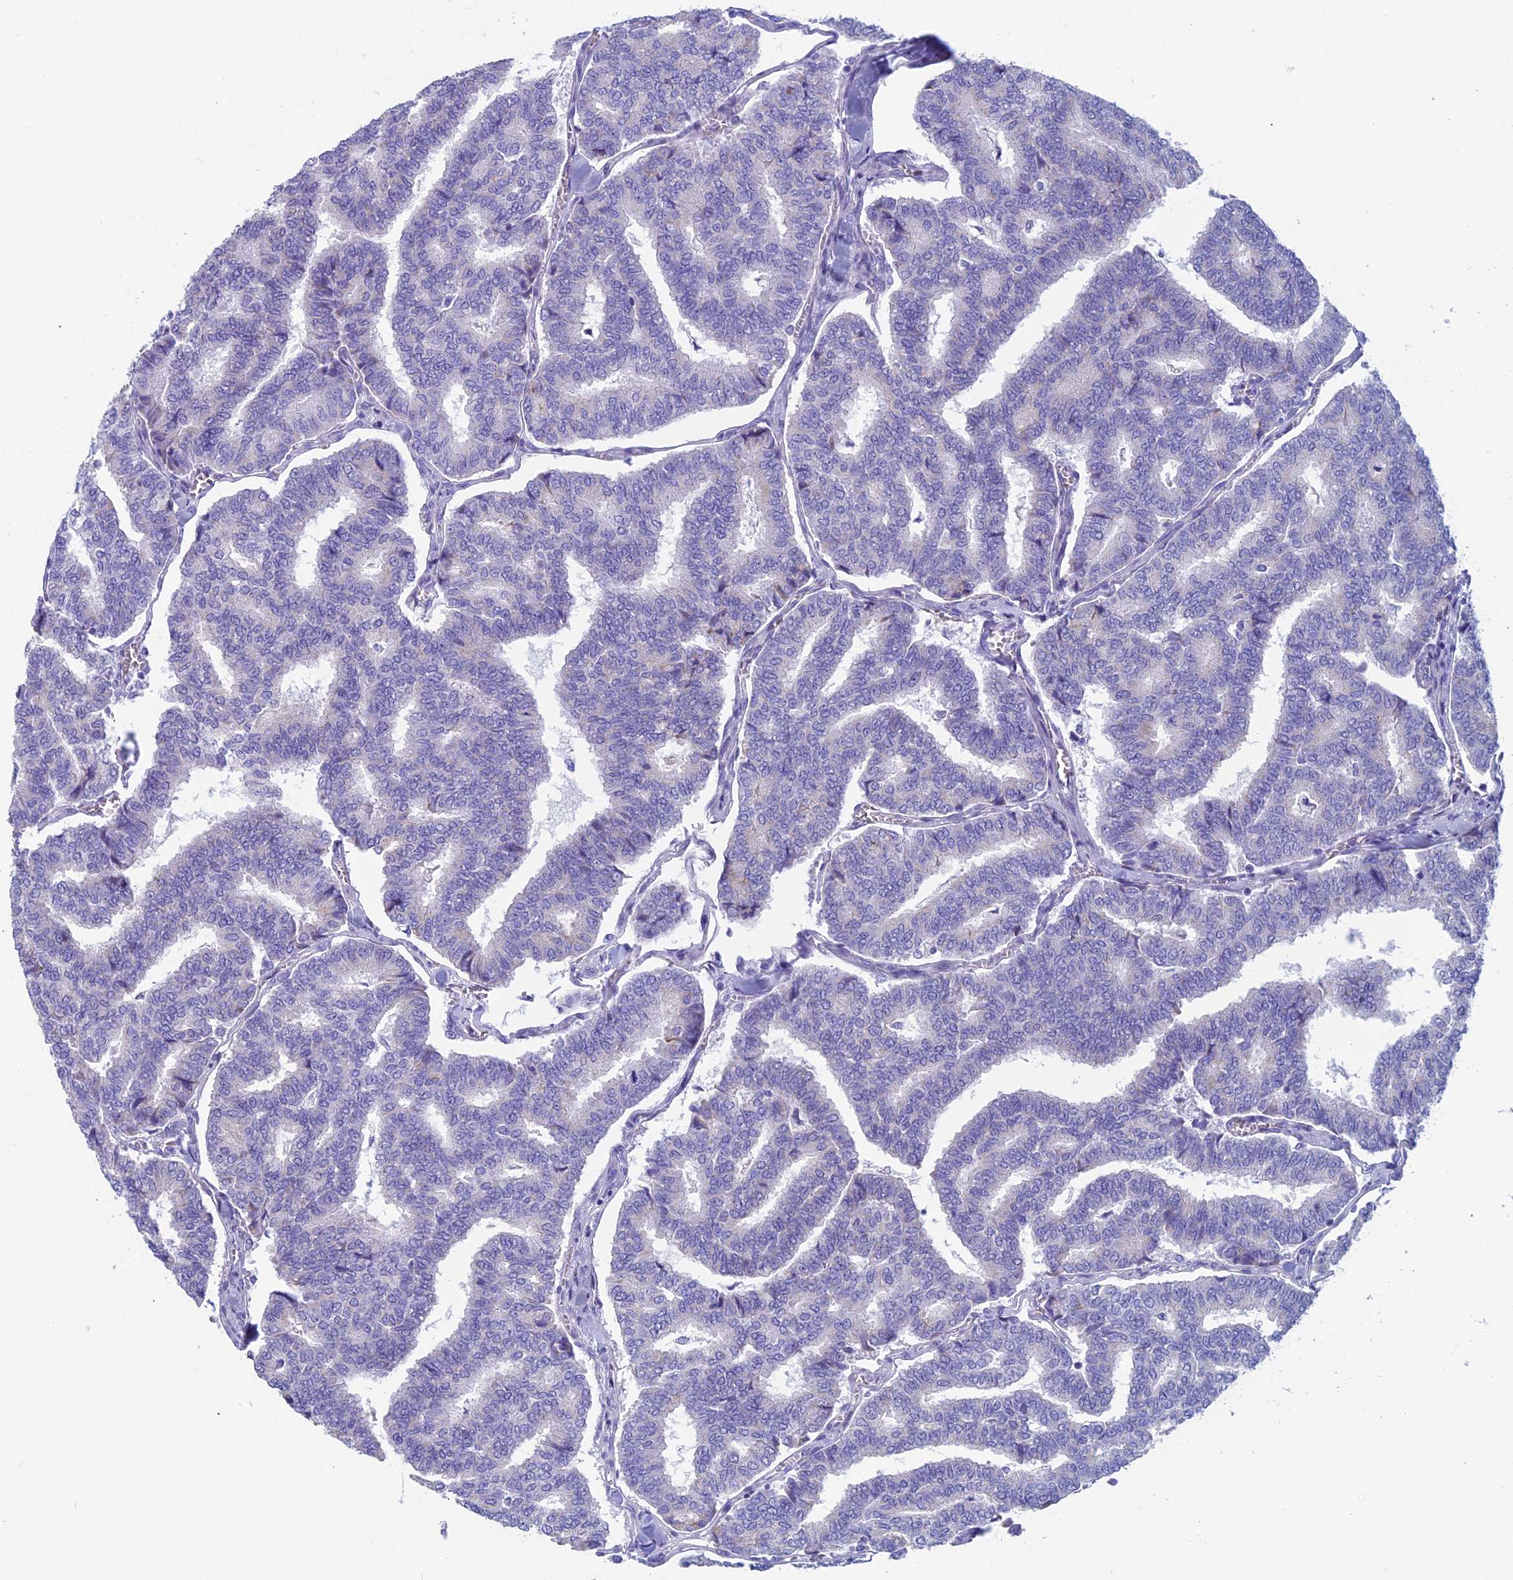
{"staining": {"intensity": "negative", "quantity": "none", "location": "none"}, "tissue": "thyroid cancer", "cell_type": "Tumor cells", "image_type": "cancer", "snomed": [{"axis": "morphology", "description": "Papillary adenocarcinoma, NOS"}, {"axis": "topography", "description": "Thyroid gland"}], "caption": "Tumor cells show no significant positivity in thyroid cancer. The staining is performed using DAB (3,3'-diaminobenzidine) brown chromogen with nuclei counter-stained in using hematoxylin.", "gene": "ZNF563", "patient": {"sex": "female", "age": 35}}